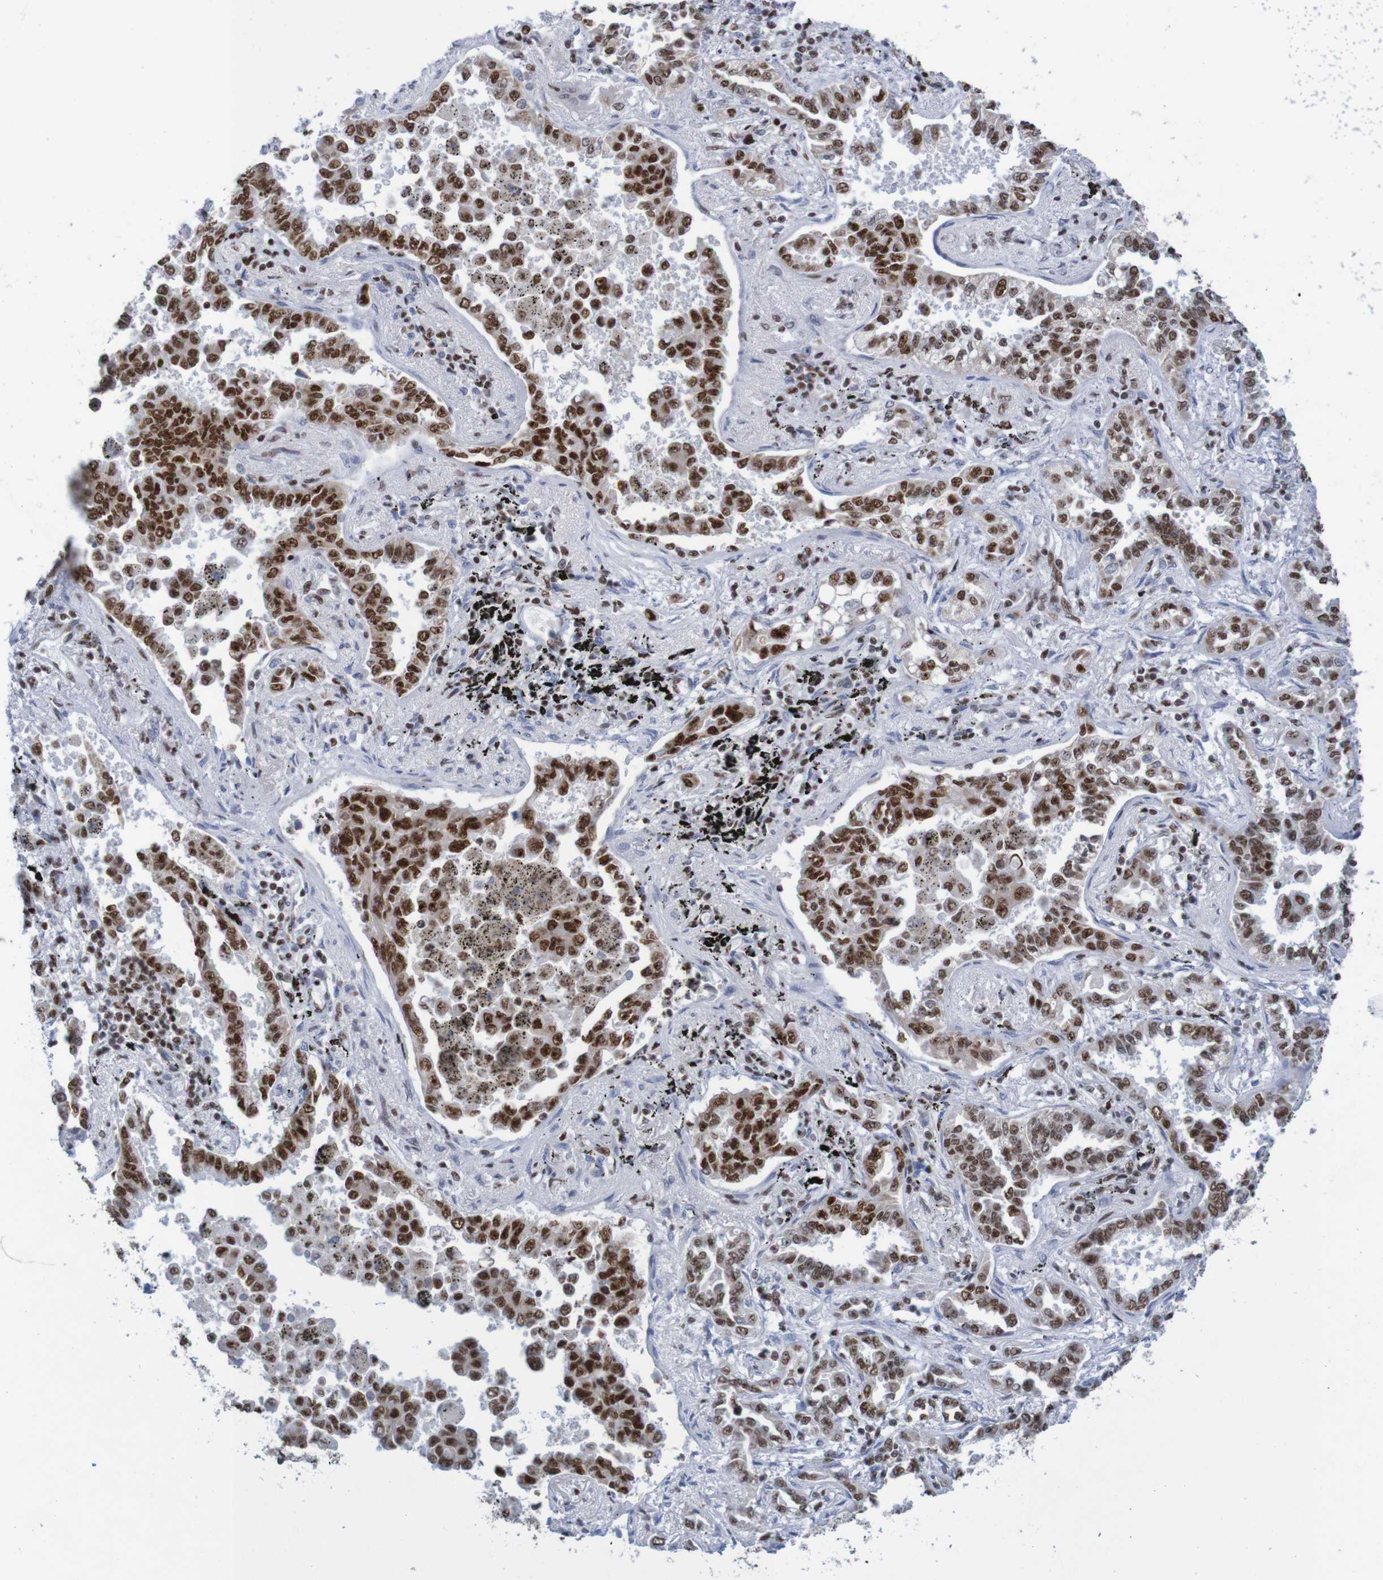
{"staining": {"intensity": "strong", "quantity": ">75%", "location": "nuclear"}, "tissue": "lung cancer", "cell_type": "Tumor cells", "image_type": "cancer", "snomed": [{"axis": "morphology", "description": "Normal tissue, NOS"}, {"axis": "morphology", "description": "Adenocarcinoma, NOS"}, {"axis": "topography", "description": "Lung"}], "caption": "Lung adenocarcinoma stained with a protein marker displays strong staining in tumor cells.", "gene": "THRAP3", "patient": {"sex": "male", "age": 59}}